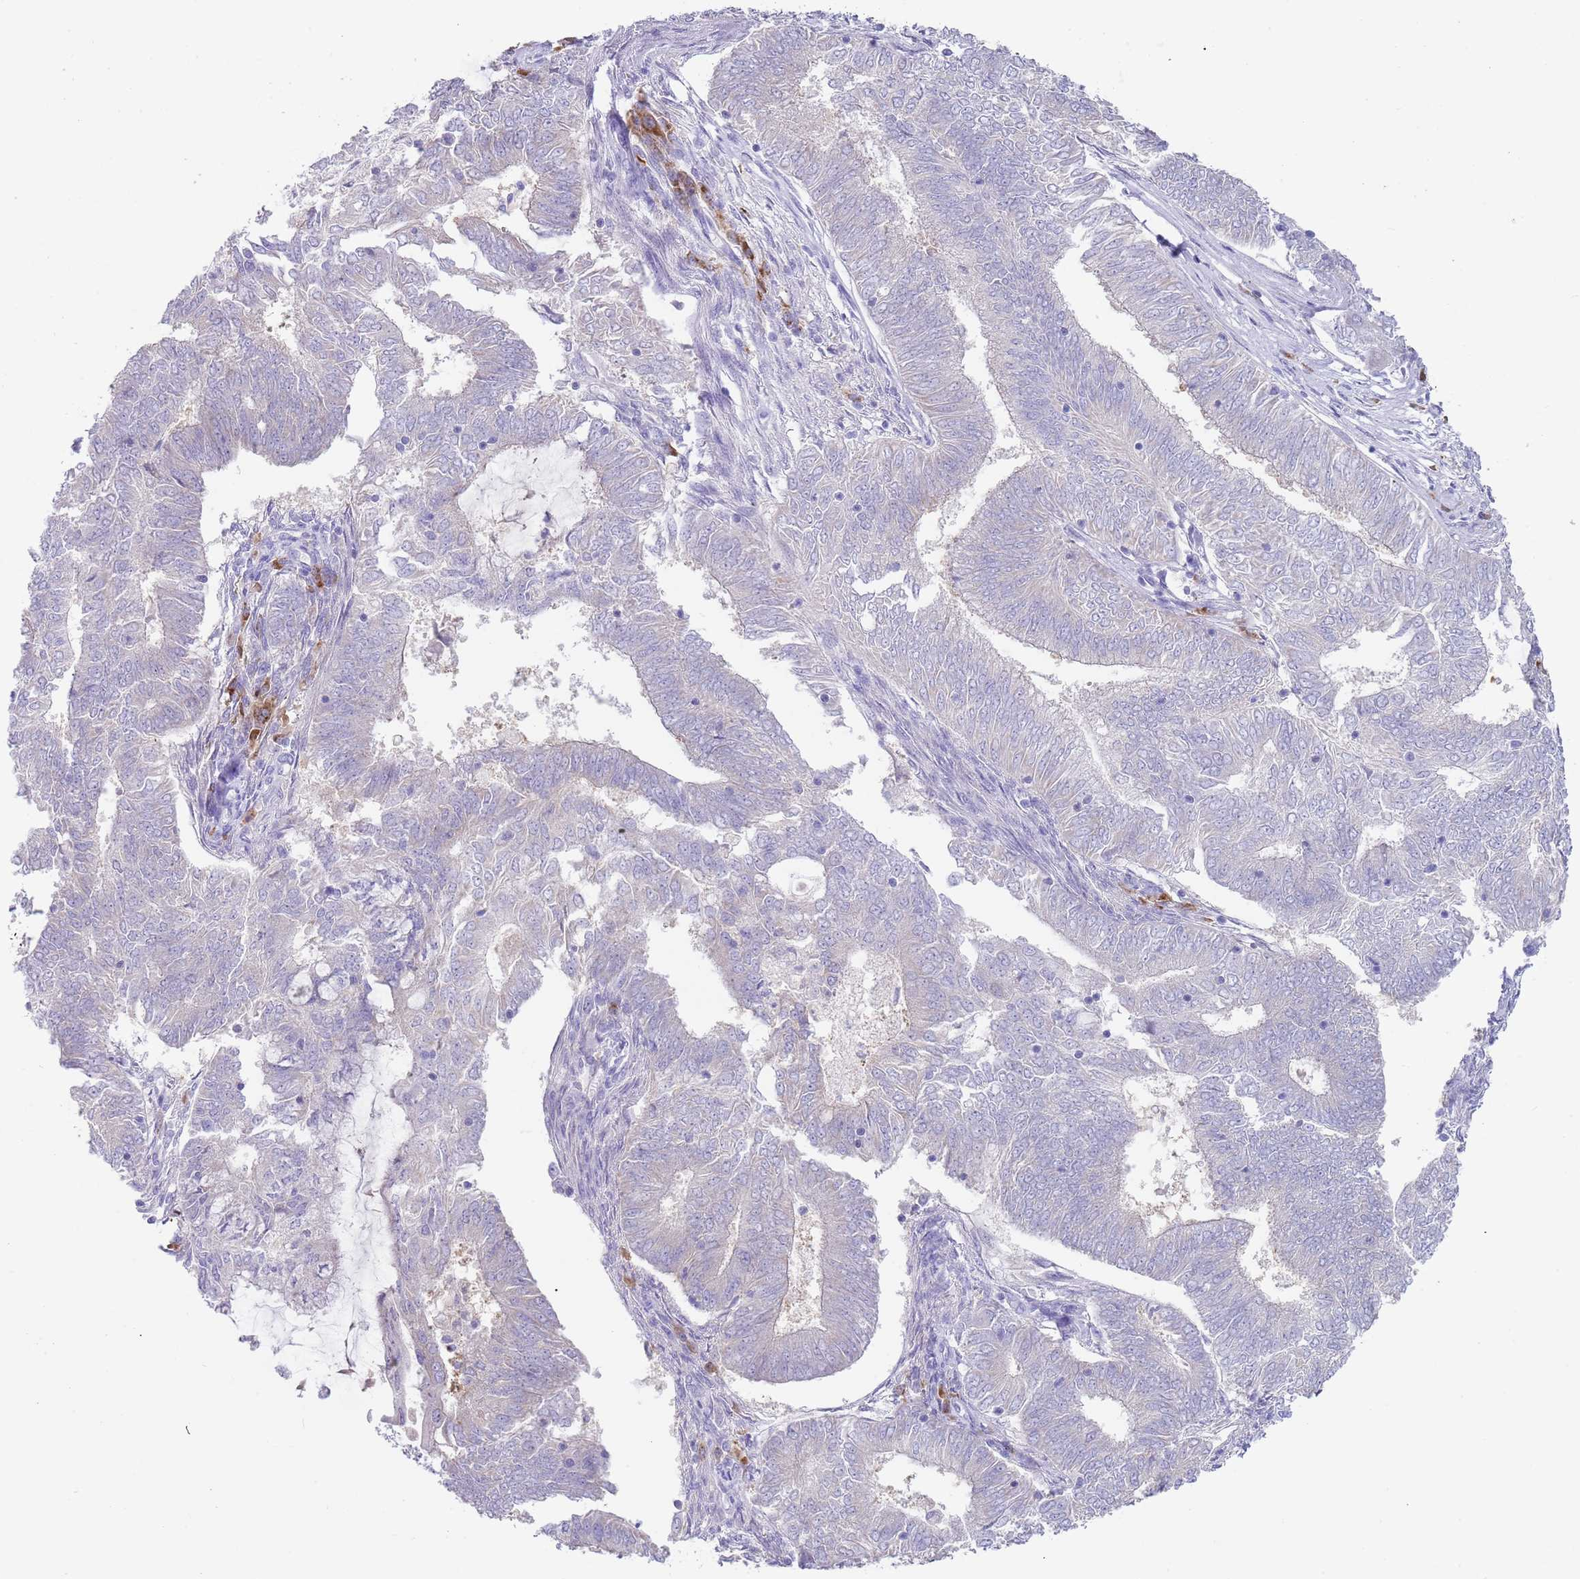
{"staining": {"intensity": "negative", "quantity": "none", "location": "none"}, "tissue": "endometrial cancer", "cell_type": "Tumor cells", "image_type": "cancer", "snomed": [{"axis": "morphology", "description": "Adenocarcinoma, NOS"}, {"axis": "topography", "description": "Endometrium"}], "caption": "DAB immunohistochemical staining of human endometrial cancer reveals no significant staining in tumor cells. (IHC, brightfield microscopy, high magnification).", "gene": "TYW1", "patient": {"sex": "female", "age": 62}}